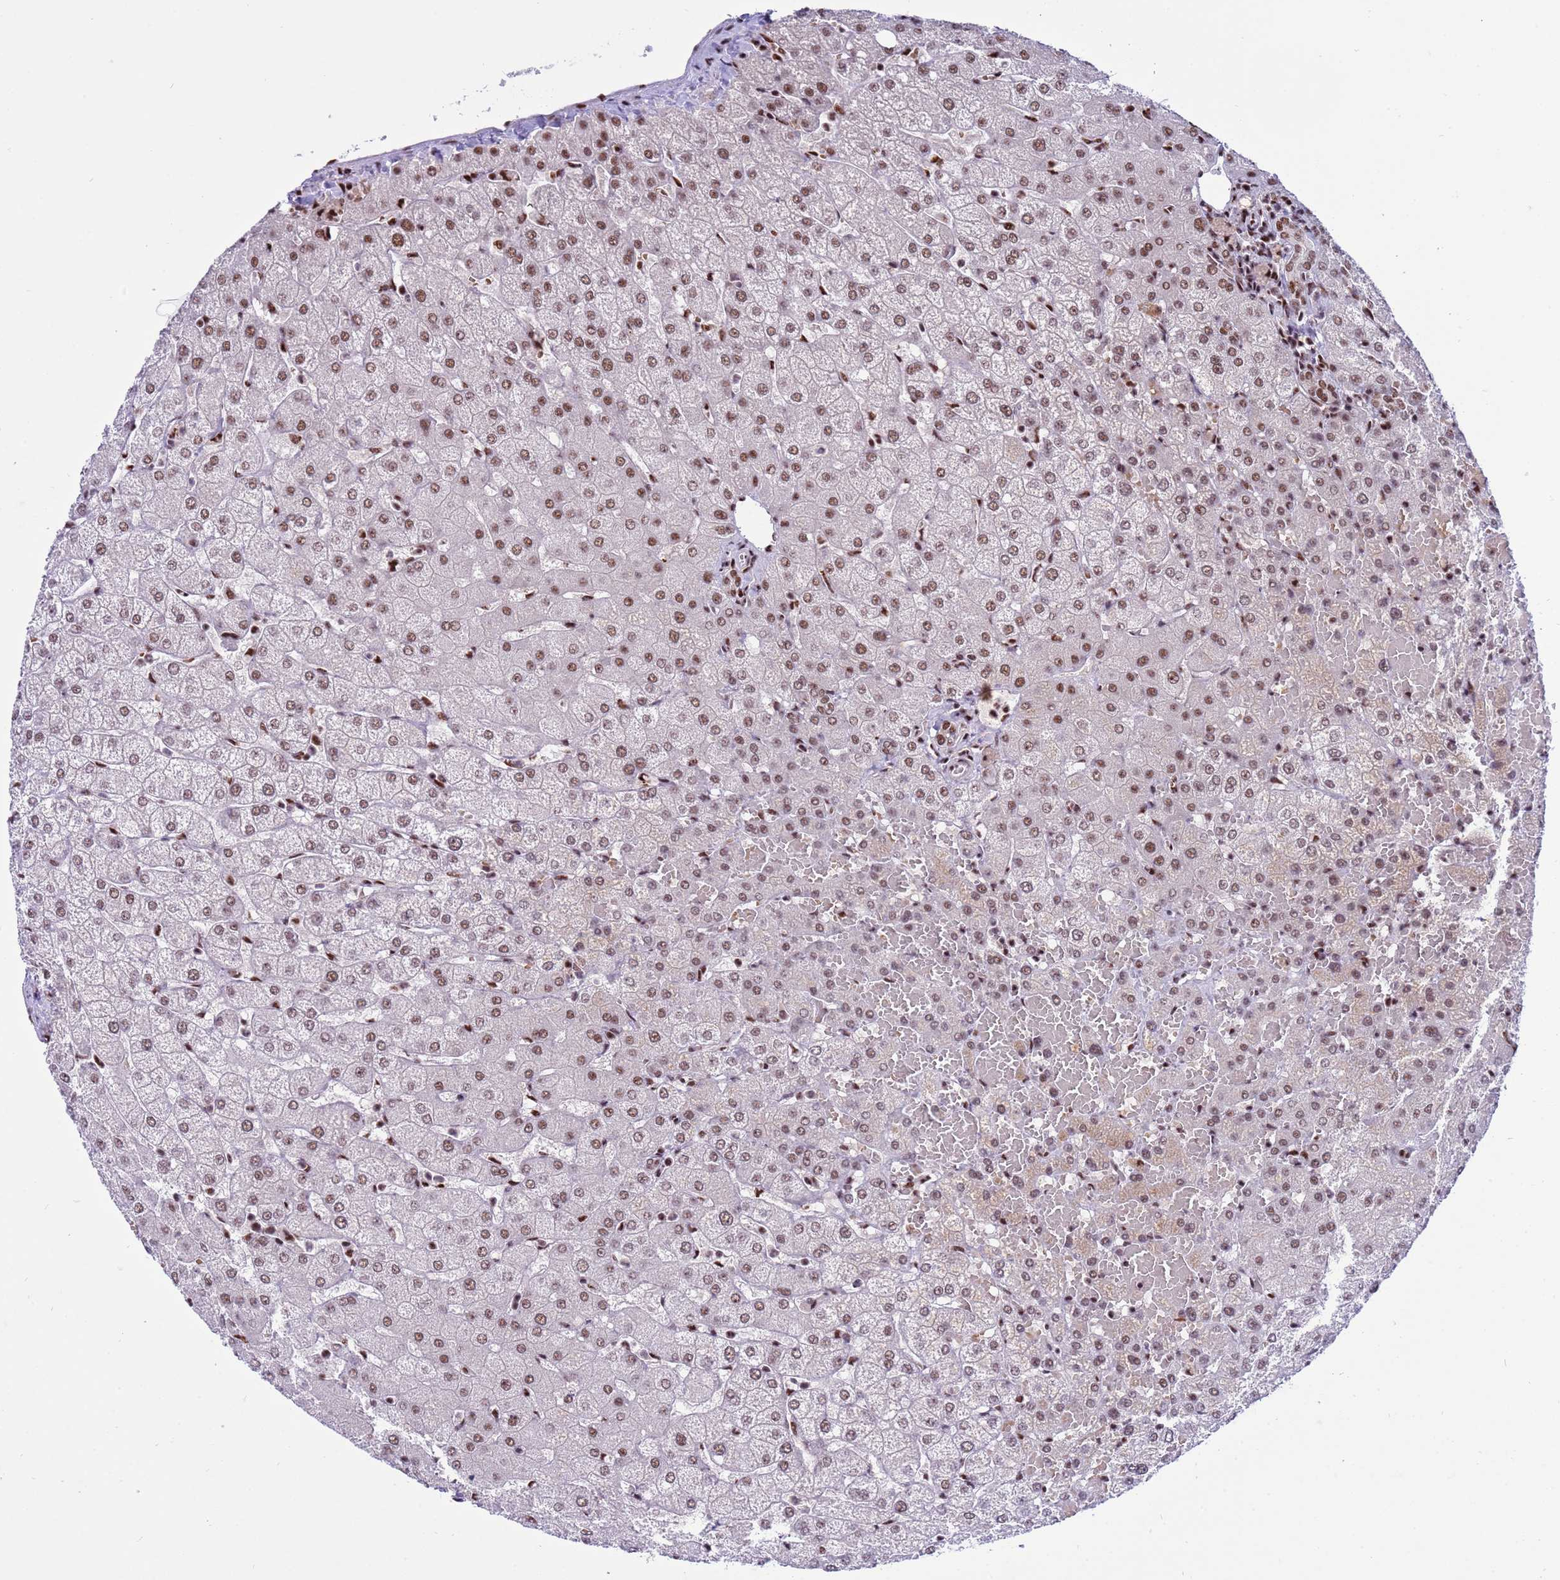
{"staining": {"intensity": "moderate", "quantity": "25%-75%", "location": "nuclear"}, "tissue": "liver", "cell_type": "Cholangiocytes", "image_type": "normal", "snomed": [{"axis": "morphology", "description": "Normal tissue, NOS"}, {"axis": "topography", "description": "Liver"}], "caption": "The micrograph reveals immunohistochemical staining of unremarkable liver. There is moderate nuclear expression is identified in approximately 25%-75% of cholangiocytes.", "gene": "THOC2", "patient": {"sex": "female", "age": 54}}